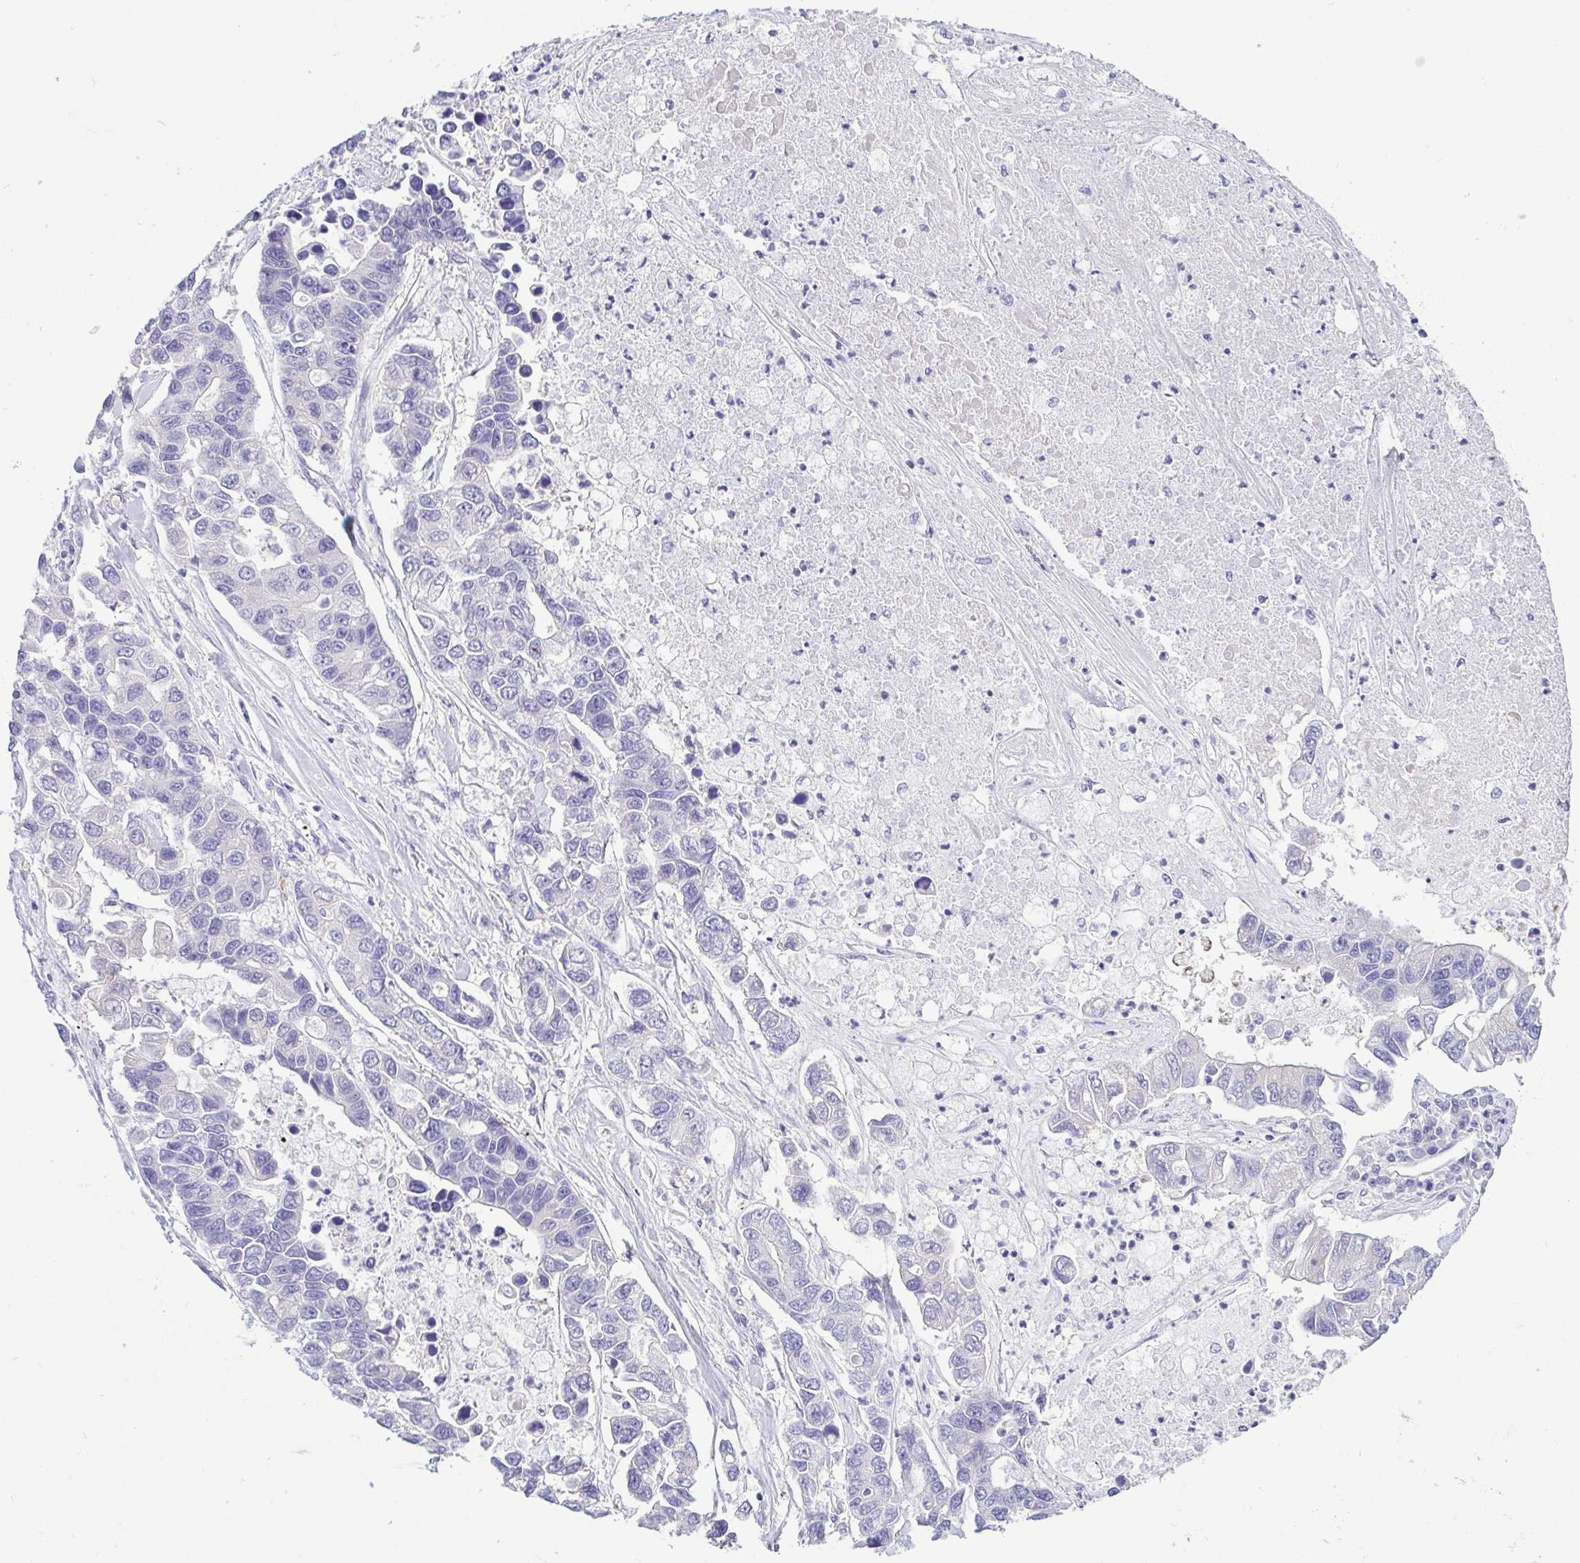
{"staining": {"intensity": "negative", "quantity": "none", "location": "none"}, "tissue": "lung cancer", "cell_type": "Tumor cells", "image_type": "cancer", "snomed": [{"axis": "morphology", "description": "Adenocarcinoma, NOS"}, {"axis": "topography", "description": "Bronchus"}, {"axis": "topography", "description": "Lung"}], "caption": "Adenocarcinoma (lung) stained for a protein using IHC exhibits no staining tumor cells.", "gene": "EPB42", "patient": {"sex": "female", "age": 51}}